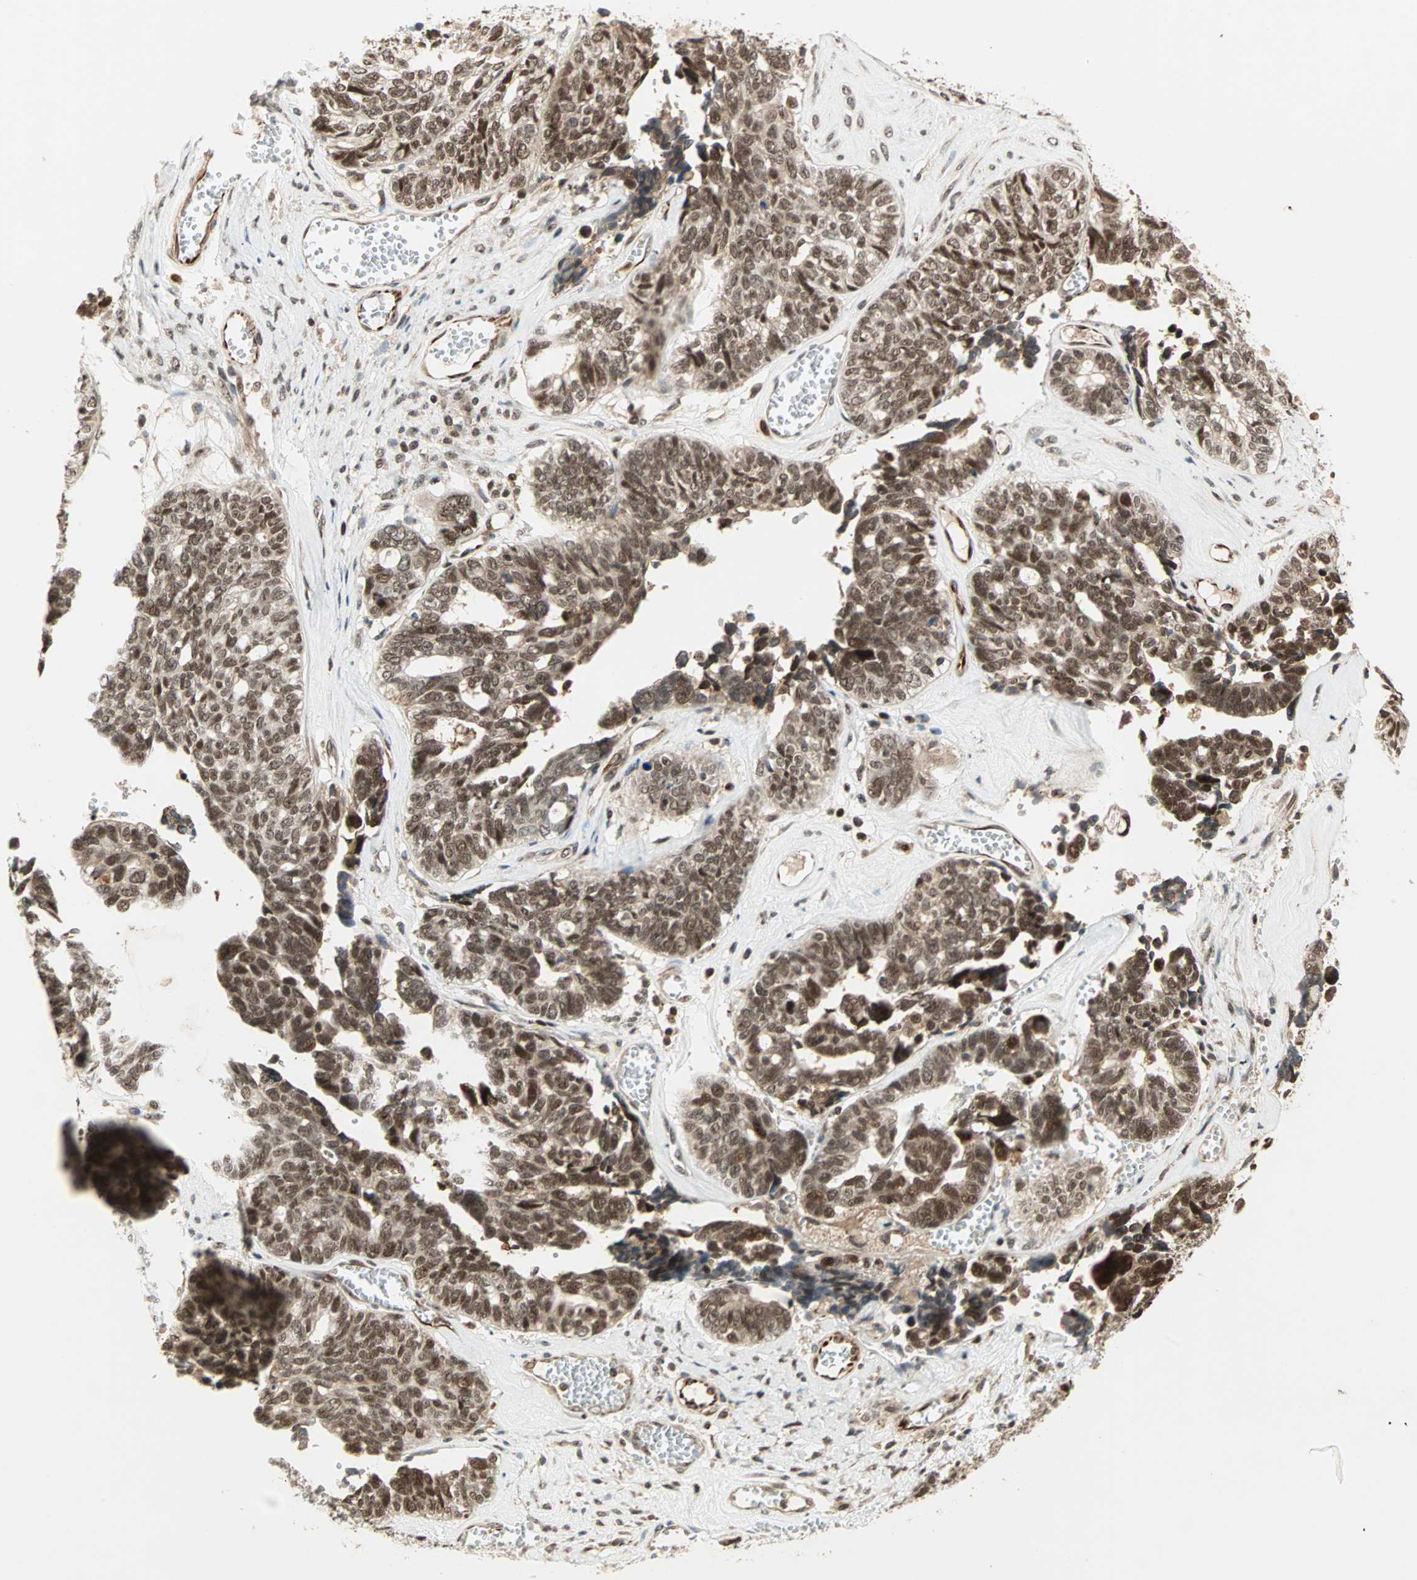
{"staining": {"intensity": "strong", "quantity": ">75%", "location": "cytoplasmic/membranous,nuclear"}, "tissue": "ovarian cancer", "cell_type": "Tumor cells", "image_type": "cancer", "snomed": [{"axis": "morphology", "description": "Cystadenocarcinoma, serous, NOS"}, {"axis": "topography", "description": "Ovary"}], "caption": "There is high levels of strong cytoplasmic/membranous and nuclear expression in tumor cells of ovarian serous cystadenocarcinoma, as demonstrated by immunohistochemical staining (brown color).", "gene": "ZBED9", "patient": {"sex": "female", "age": 79}}